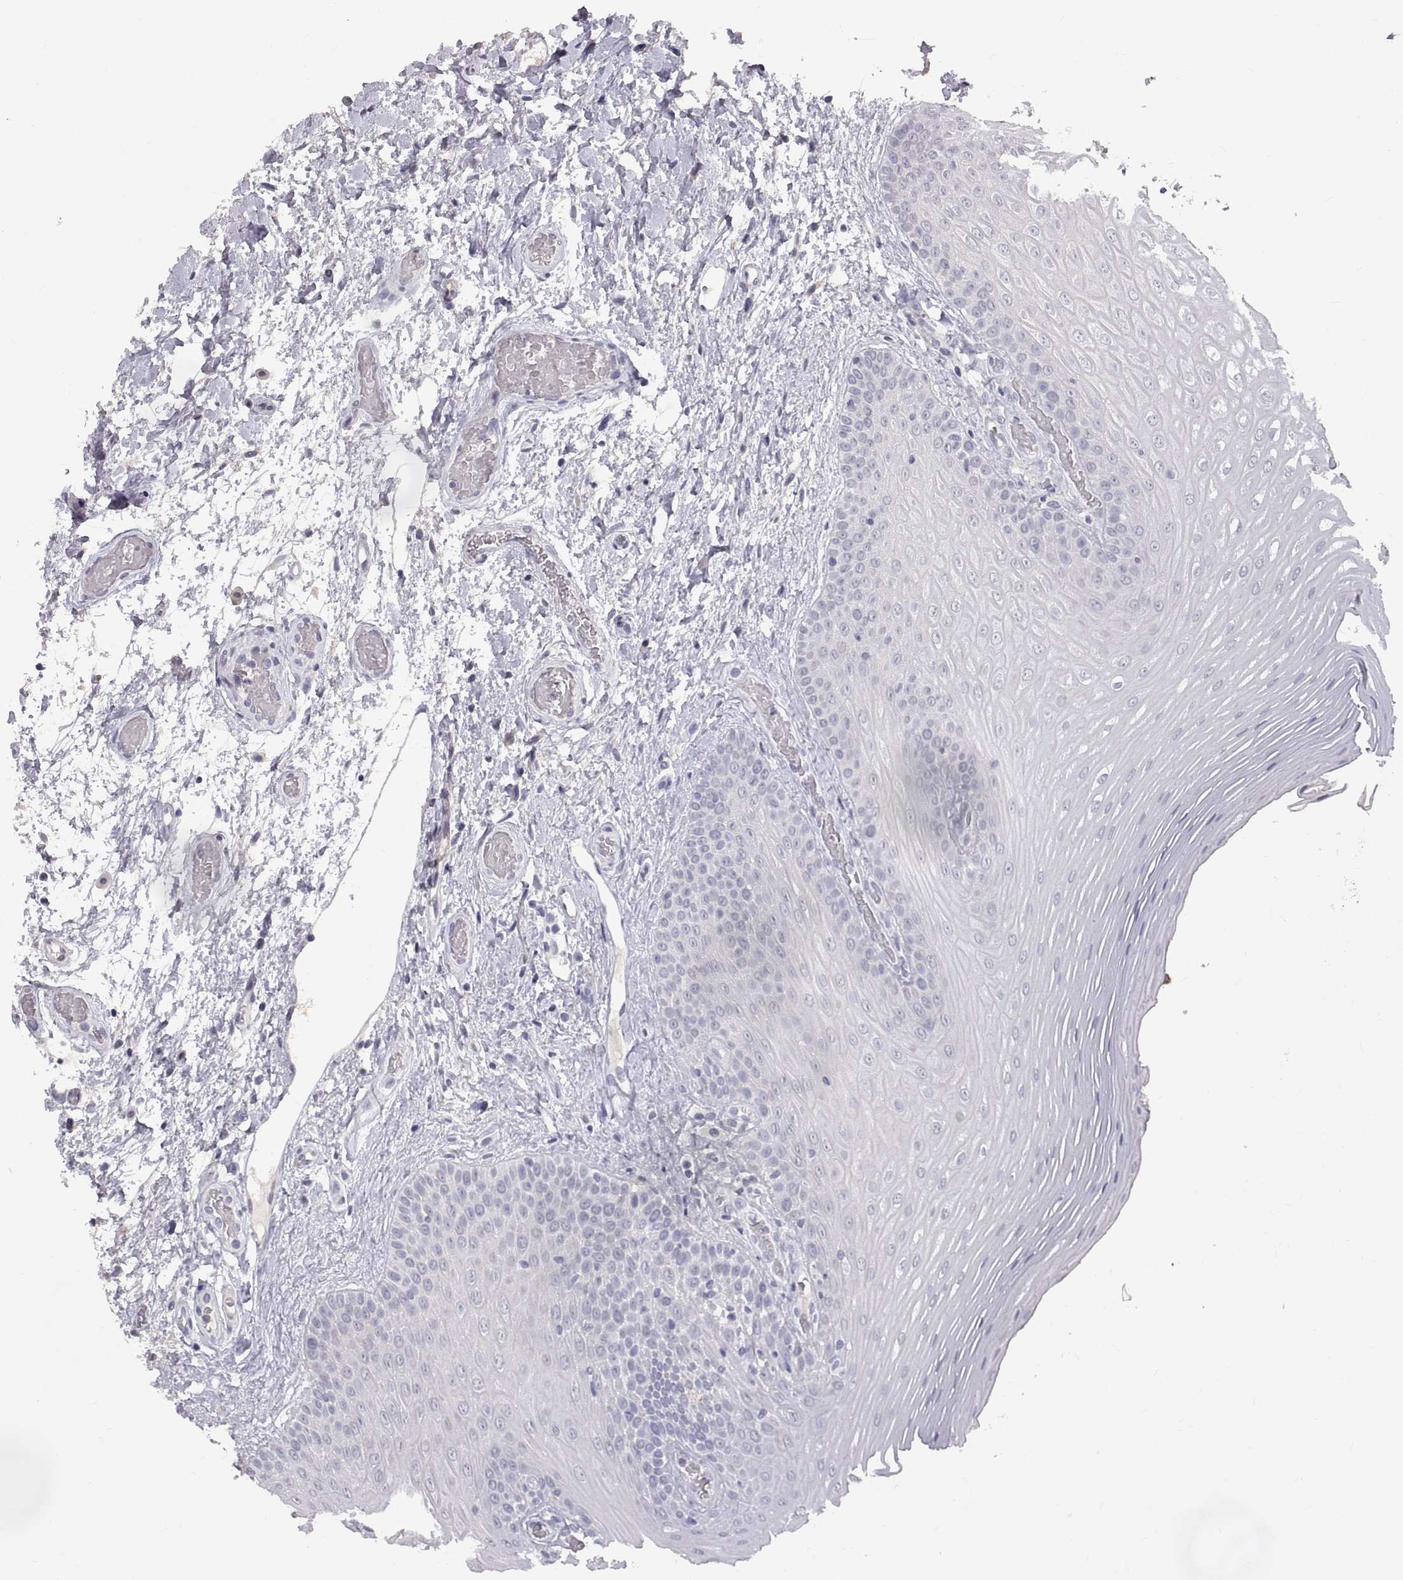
{"staining": {"intensity": "negative", "quantity": "none", "location": "none"}, "tissue": "oral mucosa", "cell_type": "Squamous epithelial cells", "image_type": "normal", "snomed": [{"axis": "morphology", "description": "Normal tissue, NOS"}, {"axis": "morphology", "description": "Squamous cell carcinoma, NOS"}, {"axis": "topography", "description": "Oral tissue"}, {"axis": "topography", "description": "Head-Neck"}], "caption": "Immunohistochemical staining of benign oral mucosa shows no significant positivity in squamous epithelial cells.", "gene": "CDH2", "patient": {"sex": "male", "age": 78}}